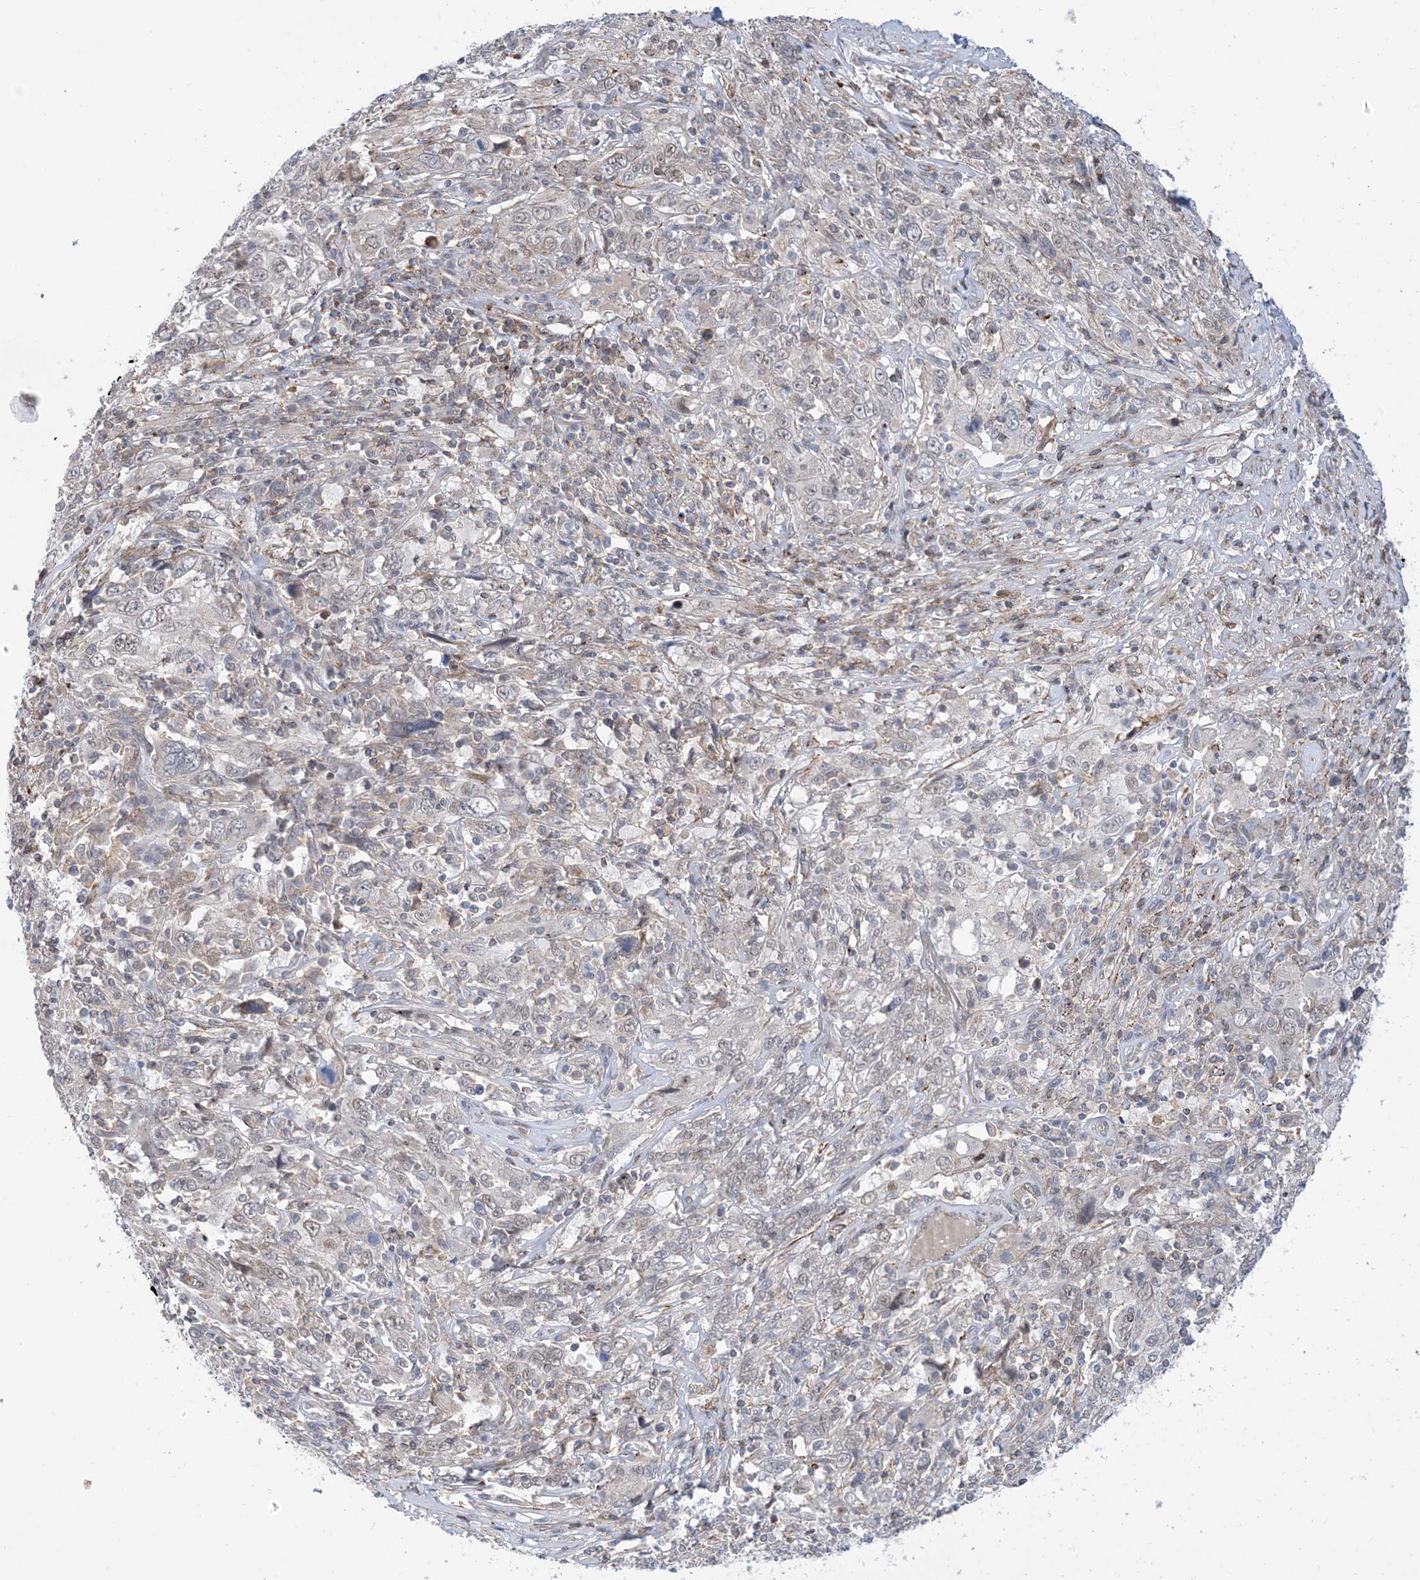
{"staining": {"intensity": "negative", "quantity": "none", "location": "none"}, "tissue": "cervical cancer", "cell_type": "Tumor cells", "image_type": "cancer", "snomed": [{"axis": "morphology", "description": "Squamous cell carcinoma, NOS"}, {"axis": "topography", "description": "Cervix"}], "caption": "The micrograph displays no staining of tumor cells in squamous cell carcinoma (cervical). (DAB immunohistochemistry (IHC), high magnification).", "gene": "ZNF8", "patient": {"sex": "female", "age": 46}}